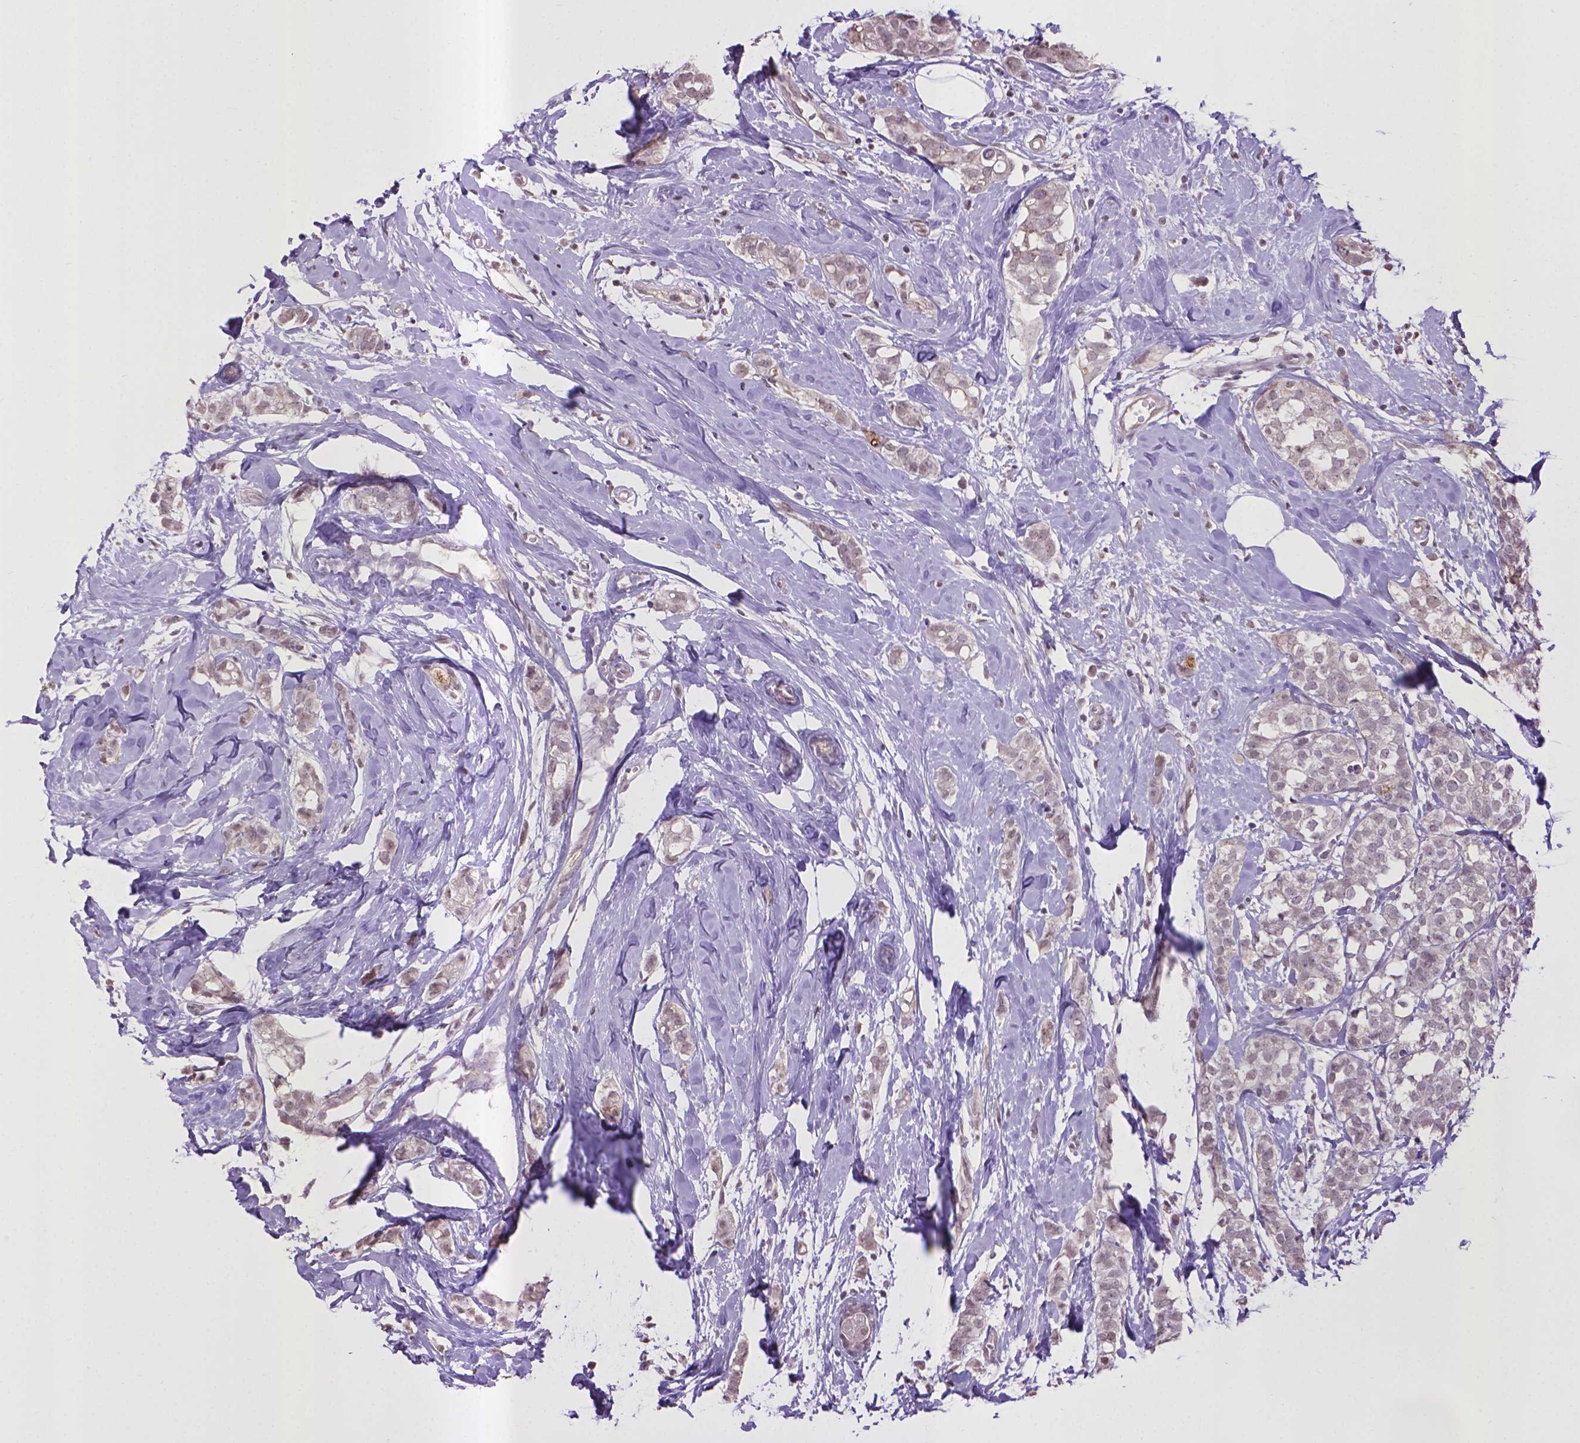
{"staining": {"intensity": "weak", "quantity": "25%-75%", "location": "nuclear"}, "tissue": "breast cancer", "cell_type": "Tumor cells", "image_type": "cancer", "snomed": [{"axis": "morphology", "description": "Duct carcinoma"}, {"axis": "topography", "description": "Breast"}], "caption": "A high-resolution photomicrograph shows IHC staining of breast infiltrating ductal carcinoma, which demonstrates weak nuclear positivity in approximately 25%-75% of tumor cells.", "gene": "CPM", "patient": {"sex": "female", "age": 40}}